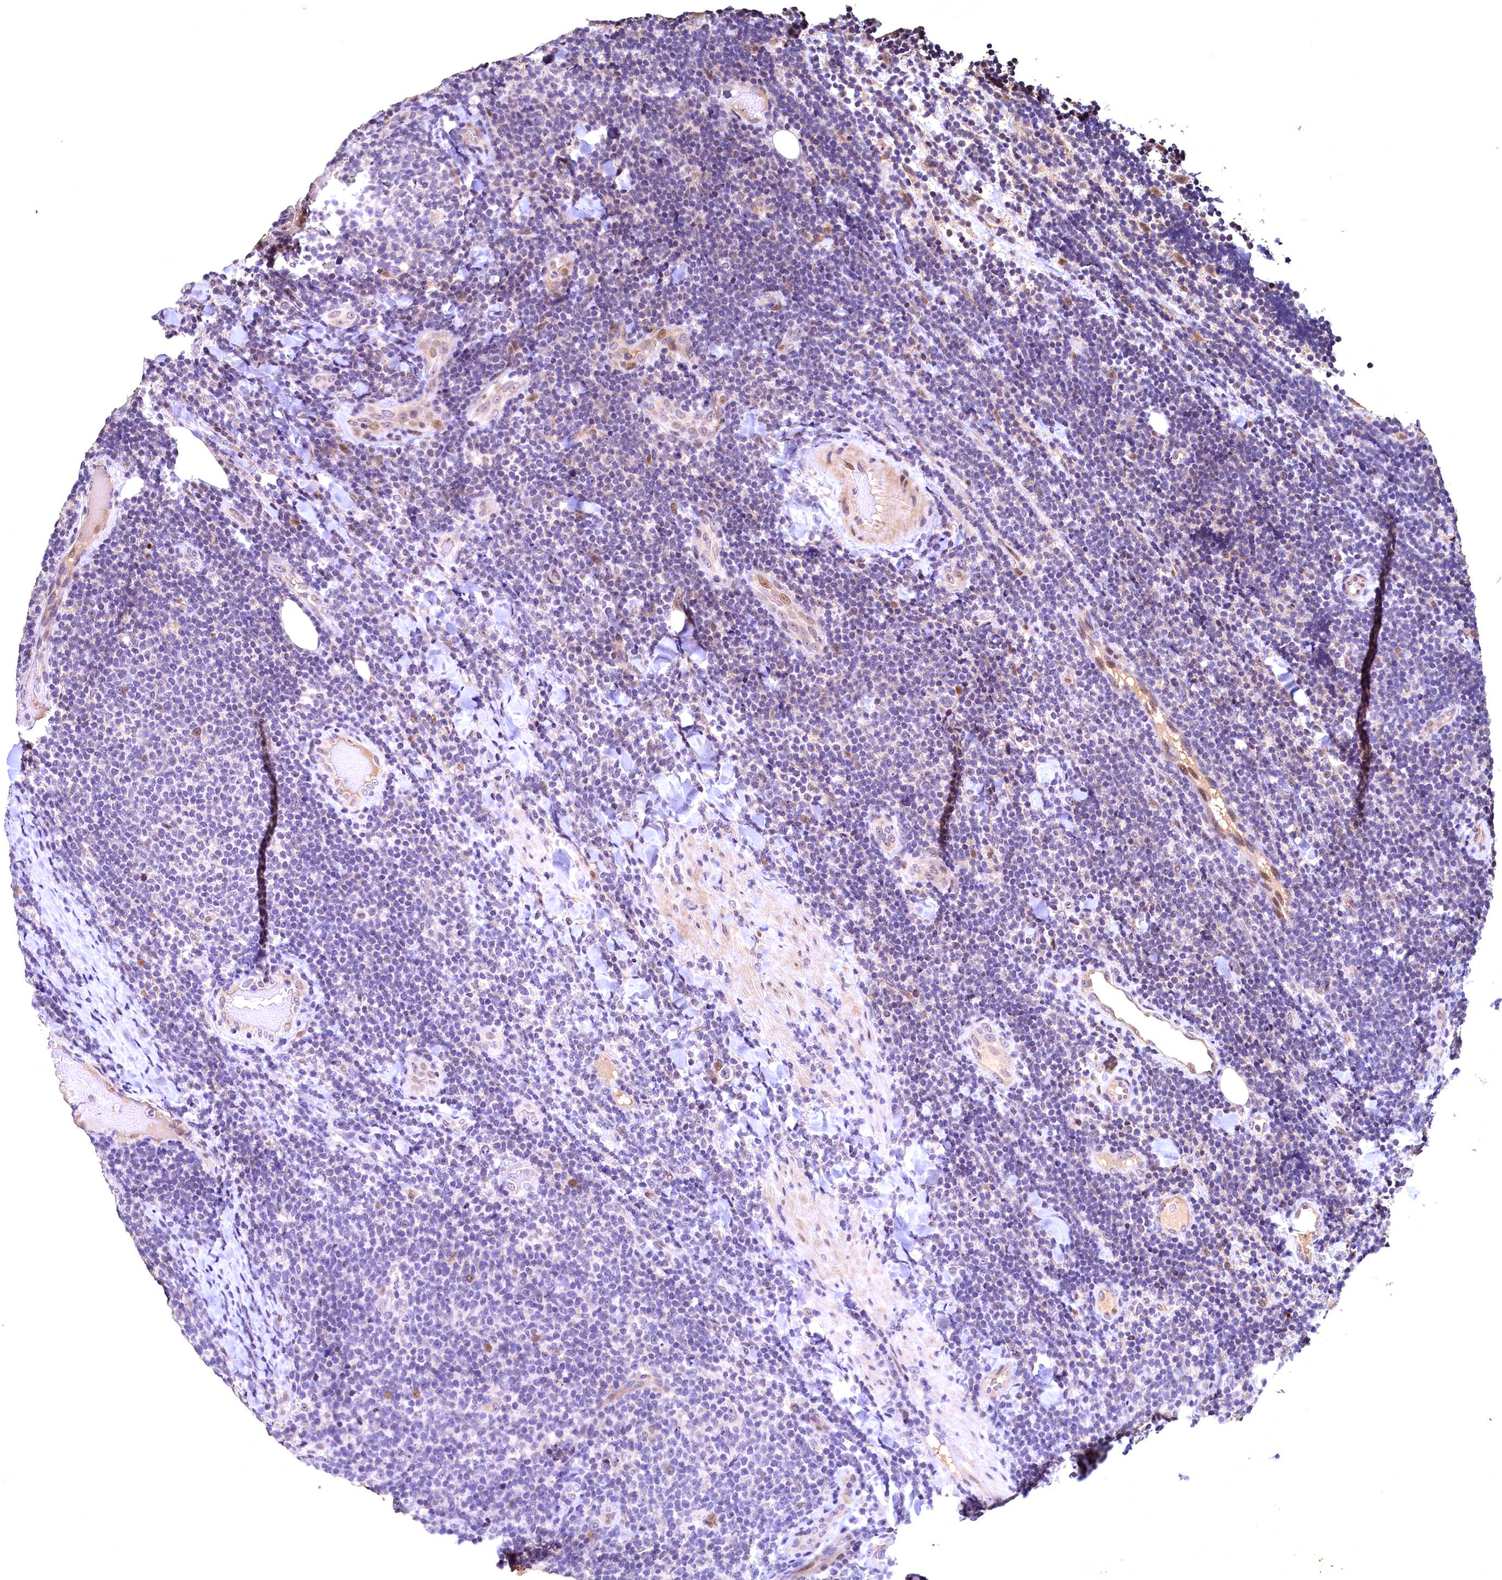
{"staining": {"intensity": "negative", "quantity": "none", "location": "none"}, "tissue": "lymphoma", "cell_type": "Tumor cells", "image_type": "cancer", "snomed": [{"axis": "morphology", "description": "Malignant lymphoma, non-Hodgkin's type, Low grade"}, {"axis": "topography", "description": "Lymph node"}], "caption": "Tumor cells are negative for protein expression in human lymphoma. (IHC, brightfield microscopy, high magnification).", "gene": "LATS2", "patient": {"sex": "male", "age": 66}}